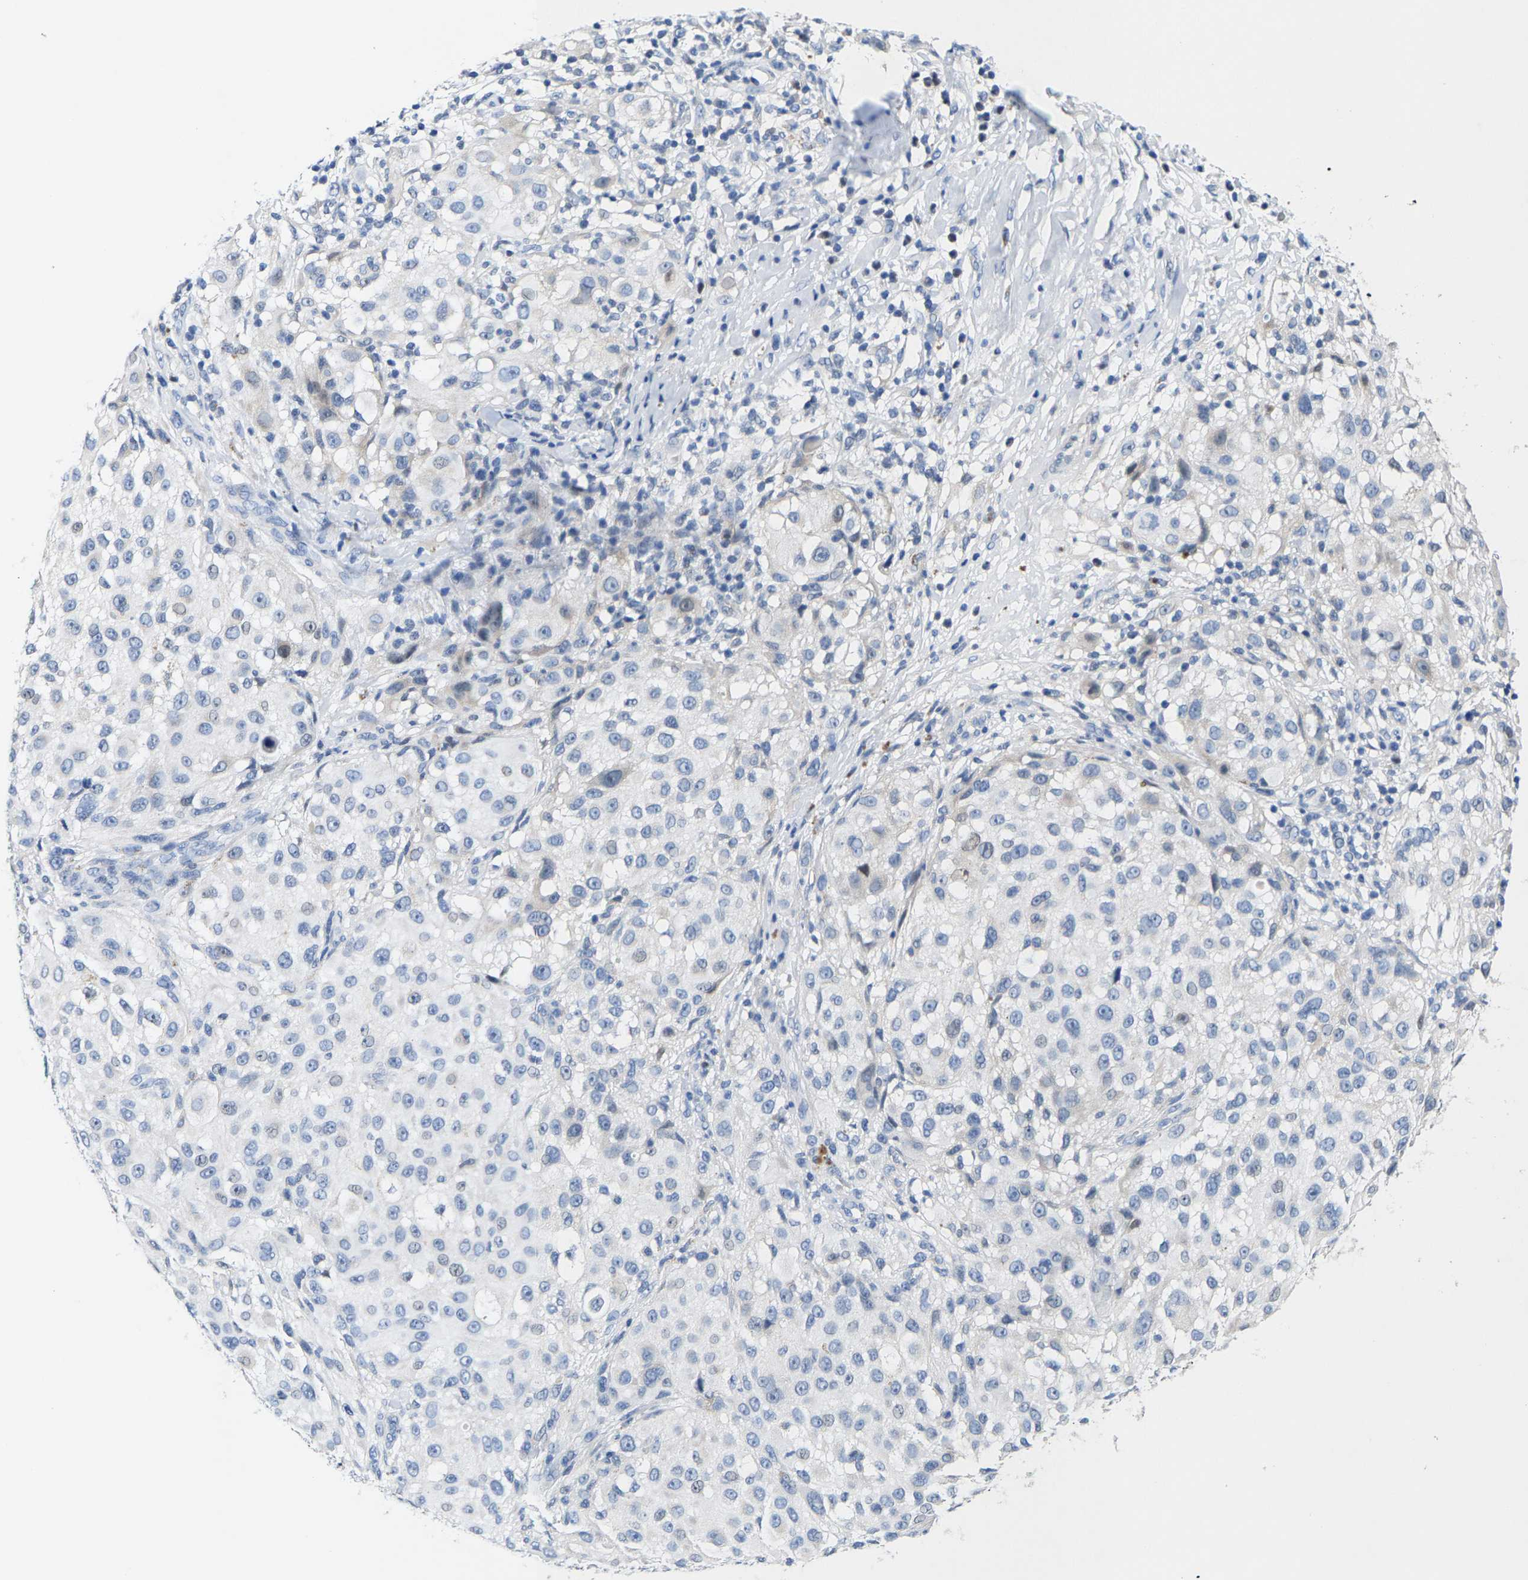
{"staining": {"intensity": "negative", "quantity": "none", "location": "none"}, "tissue": "melanoma", "cell_type": "Tumor cells", "image_type": "cancer", "snomed": [{"axis": "morphology", "description": "Necrosis, NOS"}, {"axis": "morphology", "description": "Malignant melanoma, NOS"}, {"axis": "topography", "description": "Skin"}], "caption": "Tumor cells are negative for protein expression in human malignant melanoma. (Immunohistochemistry, brightfield microscopy, high magnification).", "gene": "KLHL1", "patient": {"sex": "female", "age": 87}}